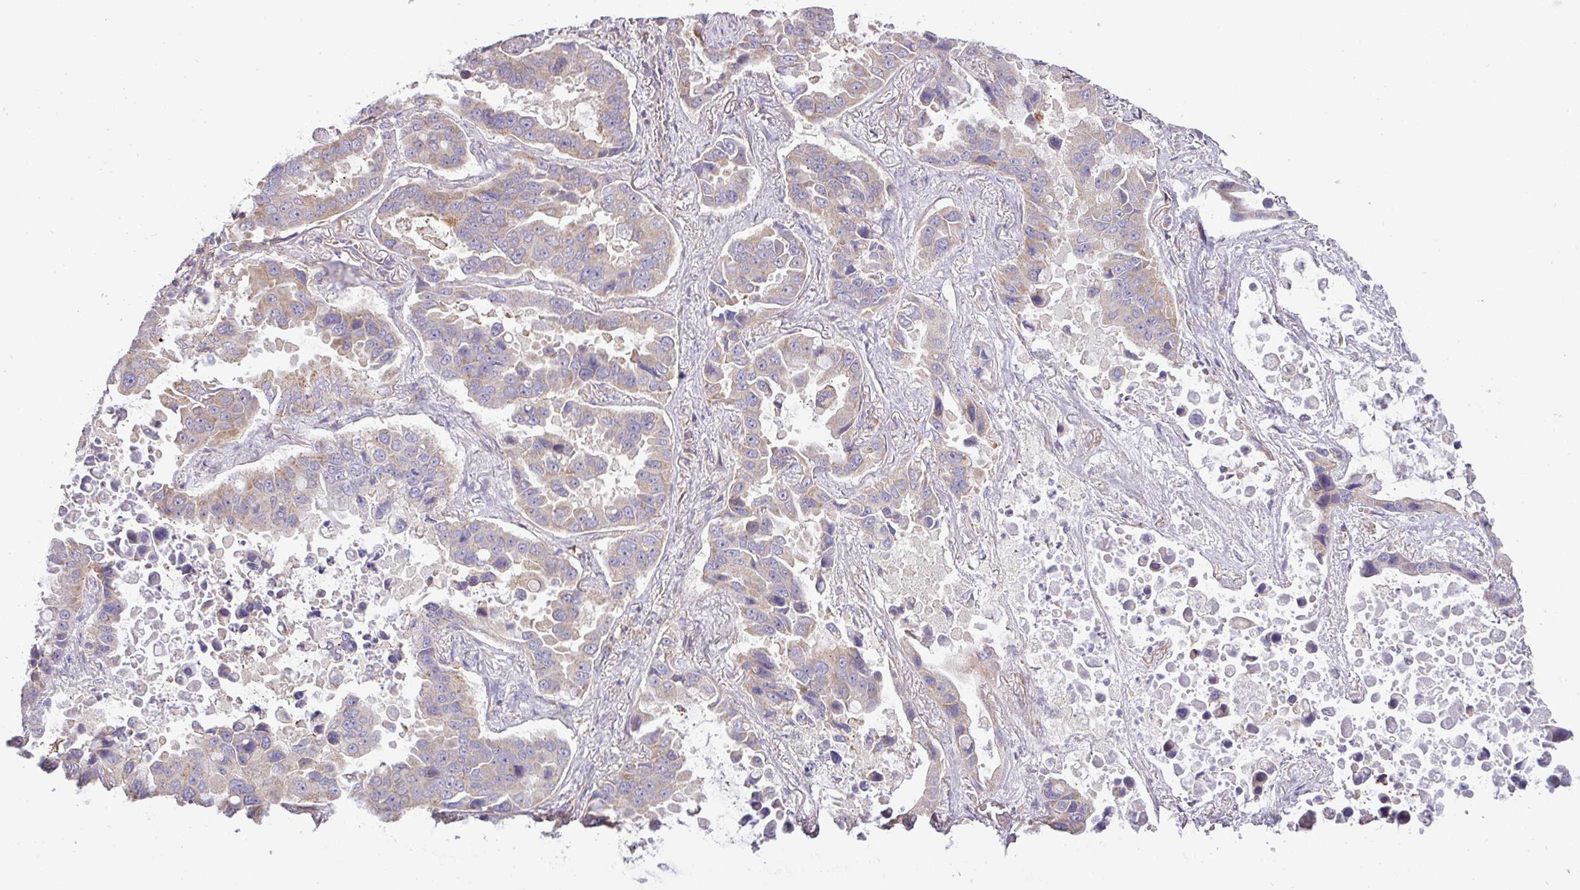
{"staining": {"intensity": "weak", "quantity": "25%-75%", "location": "cytoplasmic/membranous"}, "tissue": "lung cancer", "cell_type": "Tumor cells", "image_type": "cancer", "snomed": [{"axis": "morphology", "description": "Adenocarcinoma, NOS"}, {"axis": "topography", "description": "Lung"}], "caption": "Tumor cells demonstrate low levels of weak cytoplasmic/membranous positivity in about 25%-75% of cells in human lung cancer (adenocarcinoma).", "gene": "ZNF211", "patient": {"sex": "male", "age": 64}}